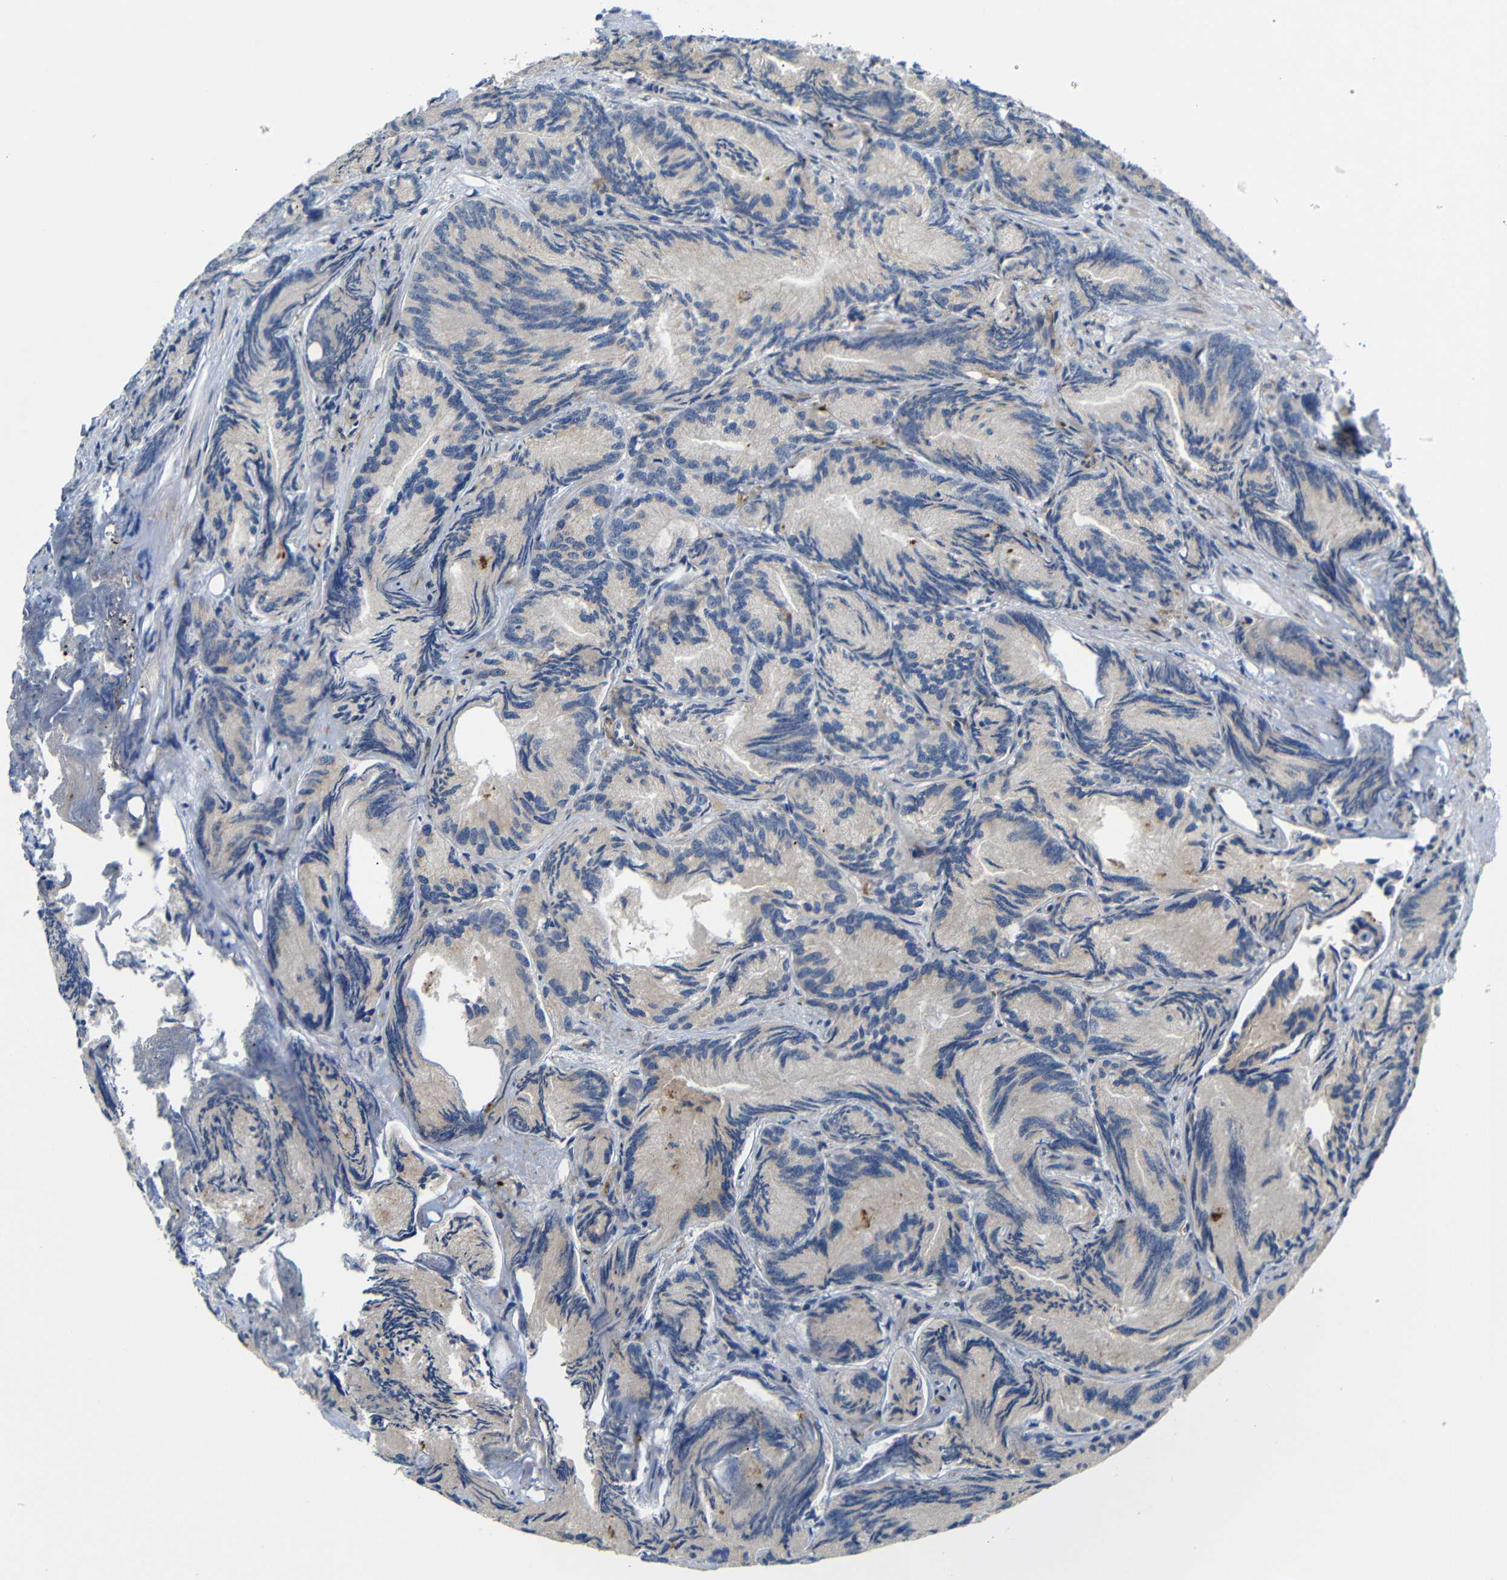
{"staining": {"intensity": "weak", "quantity": ">75%", "location": "cytoplasmic/membranous"}, "tissue": "prostate cancer", "cell_type": "Tumor cells", "image_type": "cancer", "snomed": [{"axis": "morphology", "description": "Adenocarcinoma, Low grade"}, {"axis": "topography", "description": "Prostate"}], "caption": "The histopathology image exhibits staining of adenocarcinoma (low-grade) (prostate), revealing weak cytoplasmic/membranous protein expression (brown color) within tumor cells.", "gene": "P3H2", "patient": {"sex": "male", "age": 89}}